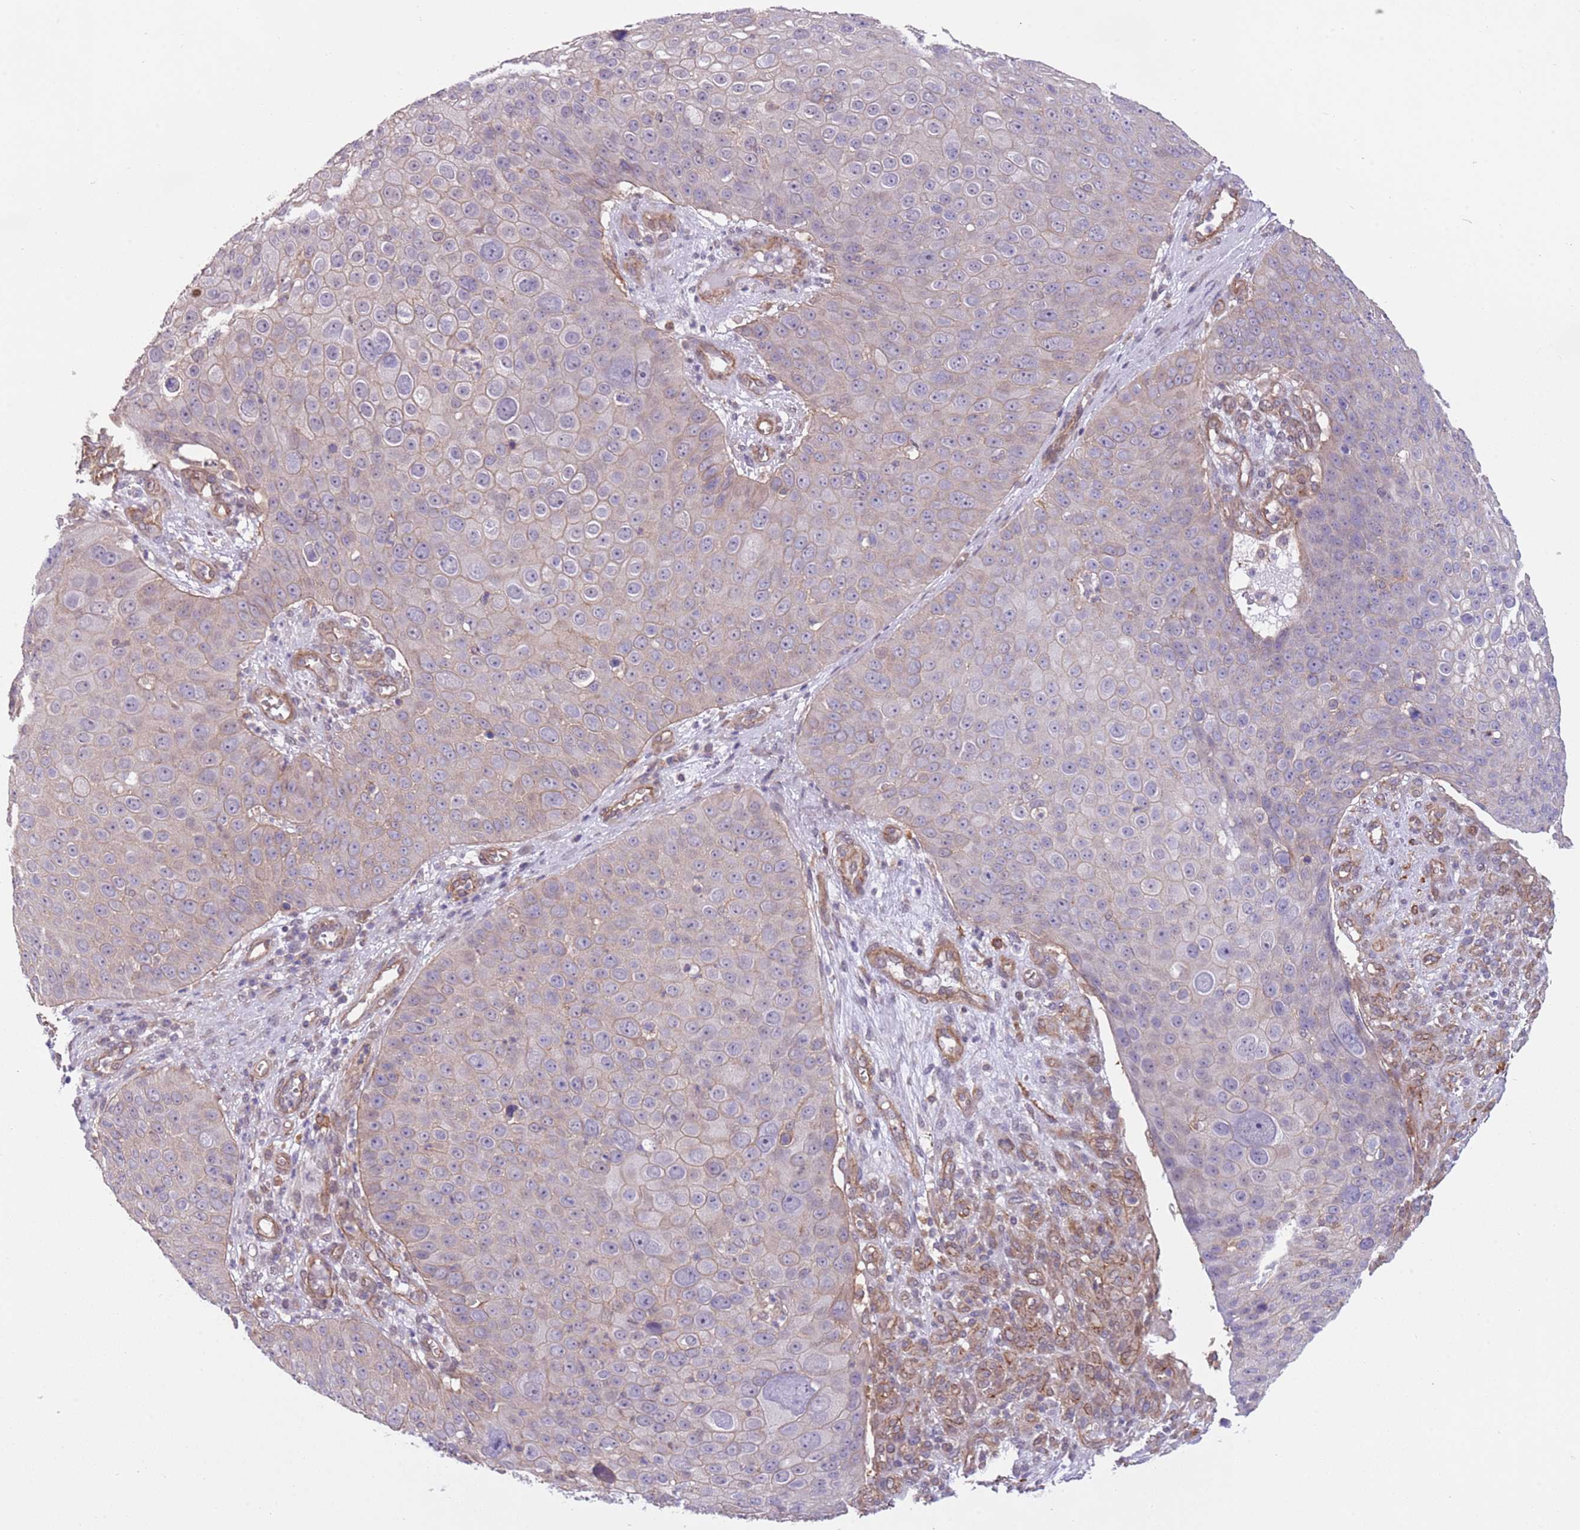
{"staining": {"intensity": "weak", "quantity": "<25%", "location": "cytoplasmic/membranous"}, "tissue": "skin cancer", "cell_type": "Tumor cells", "image_type": "cancer", "snomed": [{"axis": "morphology", "description": "Squamous cell carcinoma, NOS"}, {"axis": "topography", "description": "Skin"}], "caption": "An immunohistochemistry (IHC) image of skin cancer (squamous cell carcinoma) is shown. There is no staining in tumor cells of skin cancer (squamous cell carcinoma).", "gene": "CREBZF", "patient": {"sex": "male", "age": 71}}